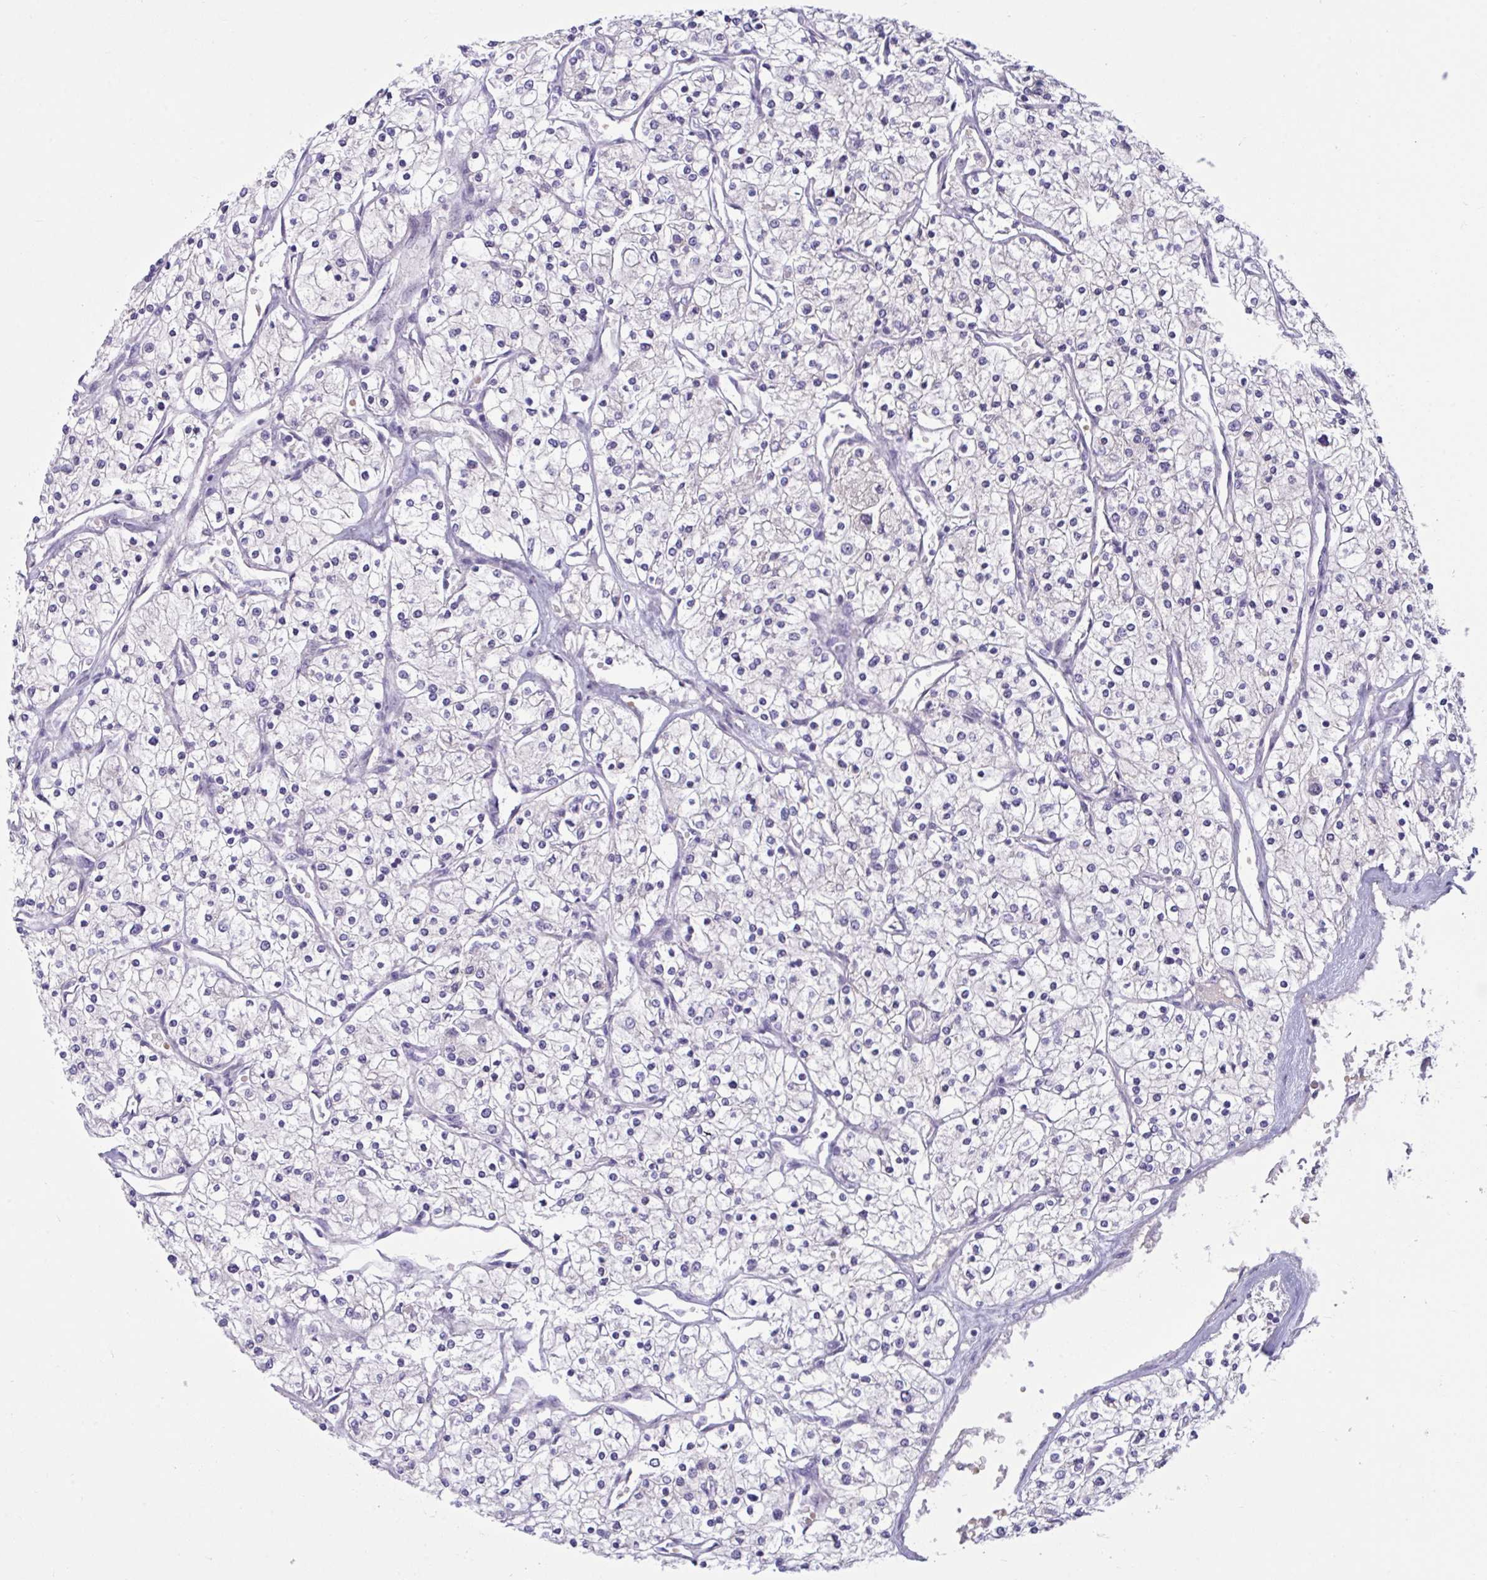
{"staining": {"intensity": "negative", "quantity": "none", "location": "none"}, "tissue": "renal cancer", "cell_type": "Tumor cells", "image_type": "cancer", "snomed": [{"axis": "morphology", "description": "Adenocarcinoma, NOS"}, {"axis": "topography", "description": "Kidney"}], "caption": "High magnification brightfield microscopy of adenocarcinoma (renal) stained with DAB (brown) and counterstained with hematoxylin (blue): tumor cells show no significant staining. (DAB (3,3'-diaminobenzidine) immunohistochemistry (IHC), high magnification).", "gene": "CNGB3", "patient": {"sex": "male", "age": 80}}